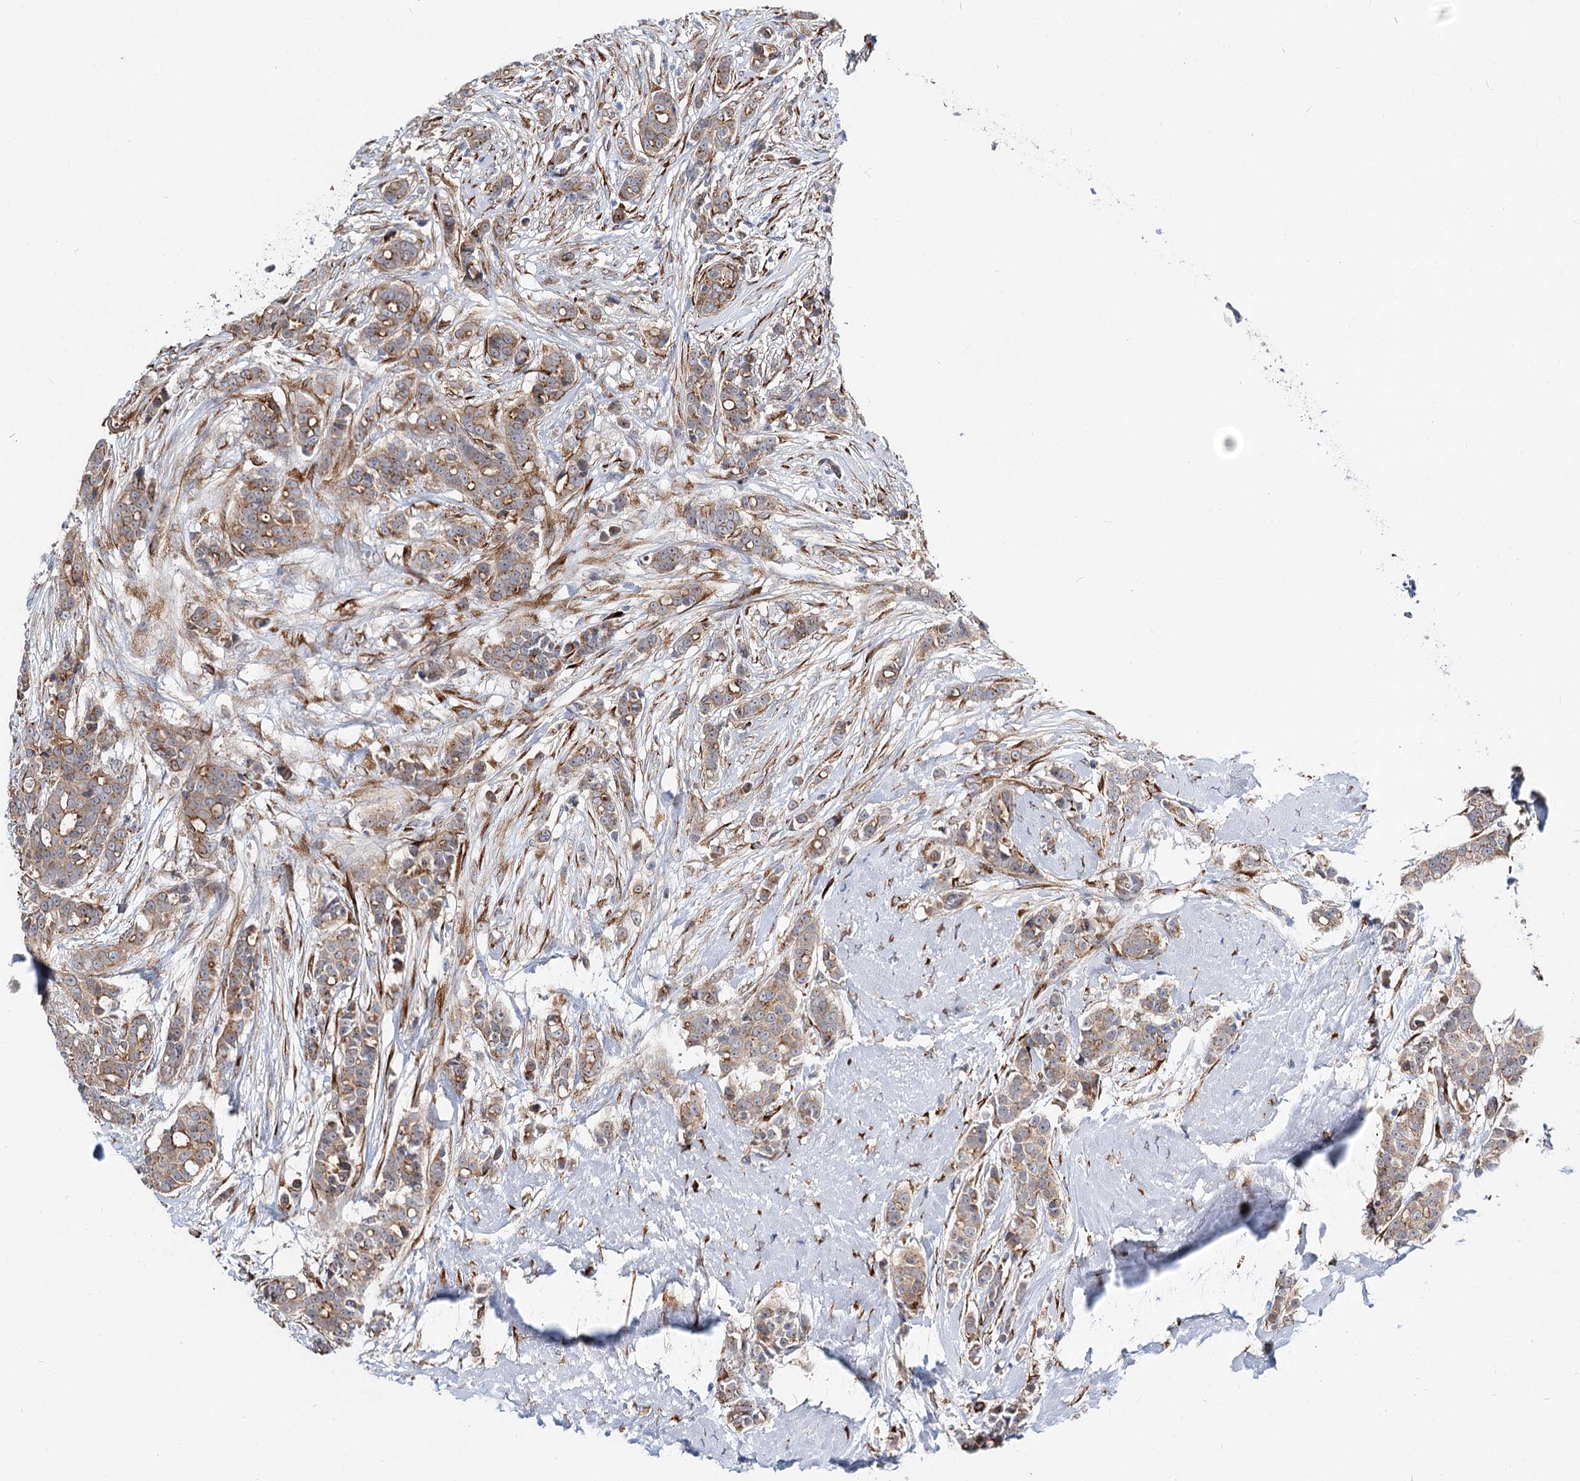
{"staining": {"intensity": "moderate", "quantity": ">75%", "location": "cytoplasmic/membranous"}, "tissue": "breast cancer", "cell_type": "Tumor cells", "image_type": "cancer", "snomed": [{"axis": "morphology", "description": "Lobular carcinoma"}, {"axis": "topography", "description": "Breast"}], "caption": "DAB immunohistochemical staining of lobular carcinoma (breast) shows moderate cytoplasmic/membranous protein staining in about >75% of tumor cells.", "gene": "SPART", "patient": {"sex": "female", "age": 51}}